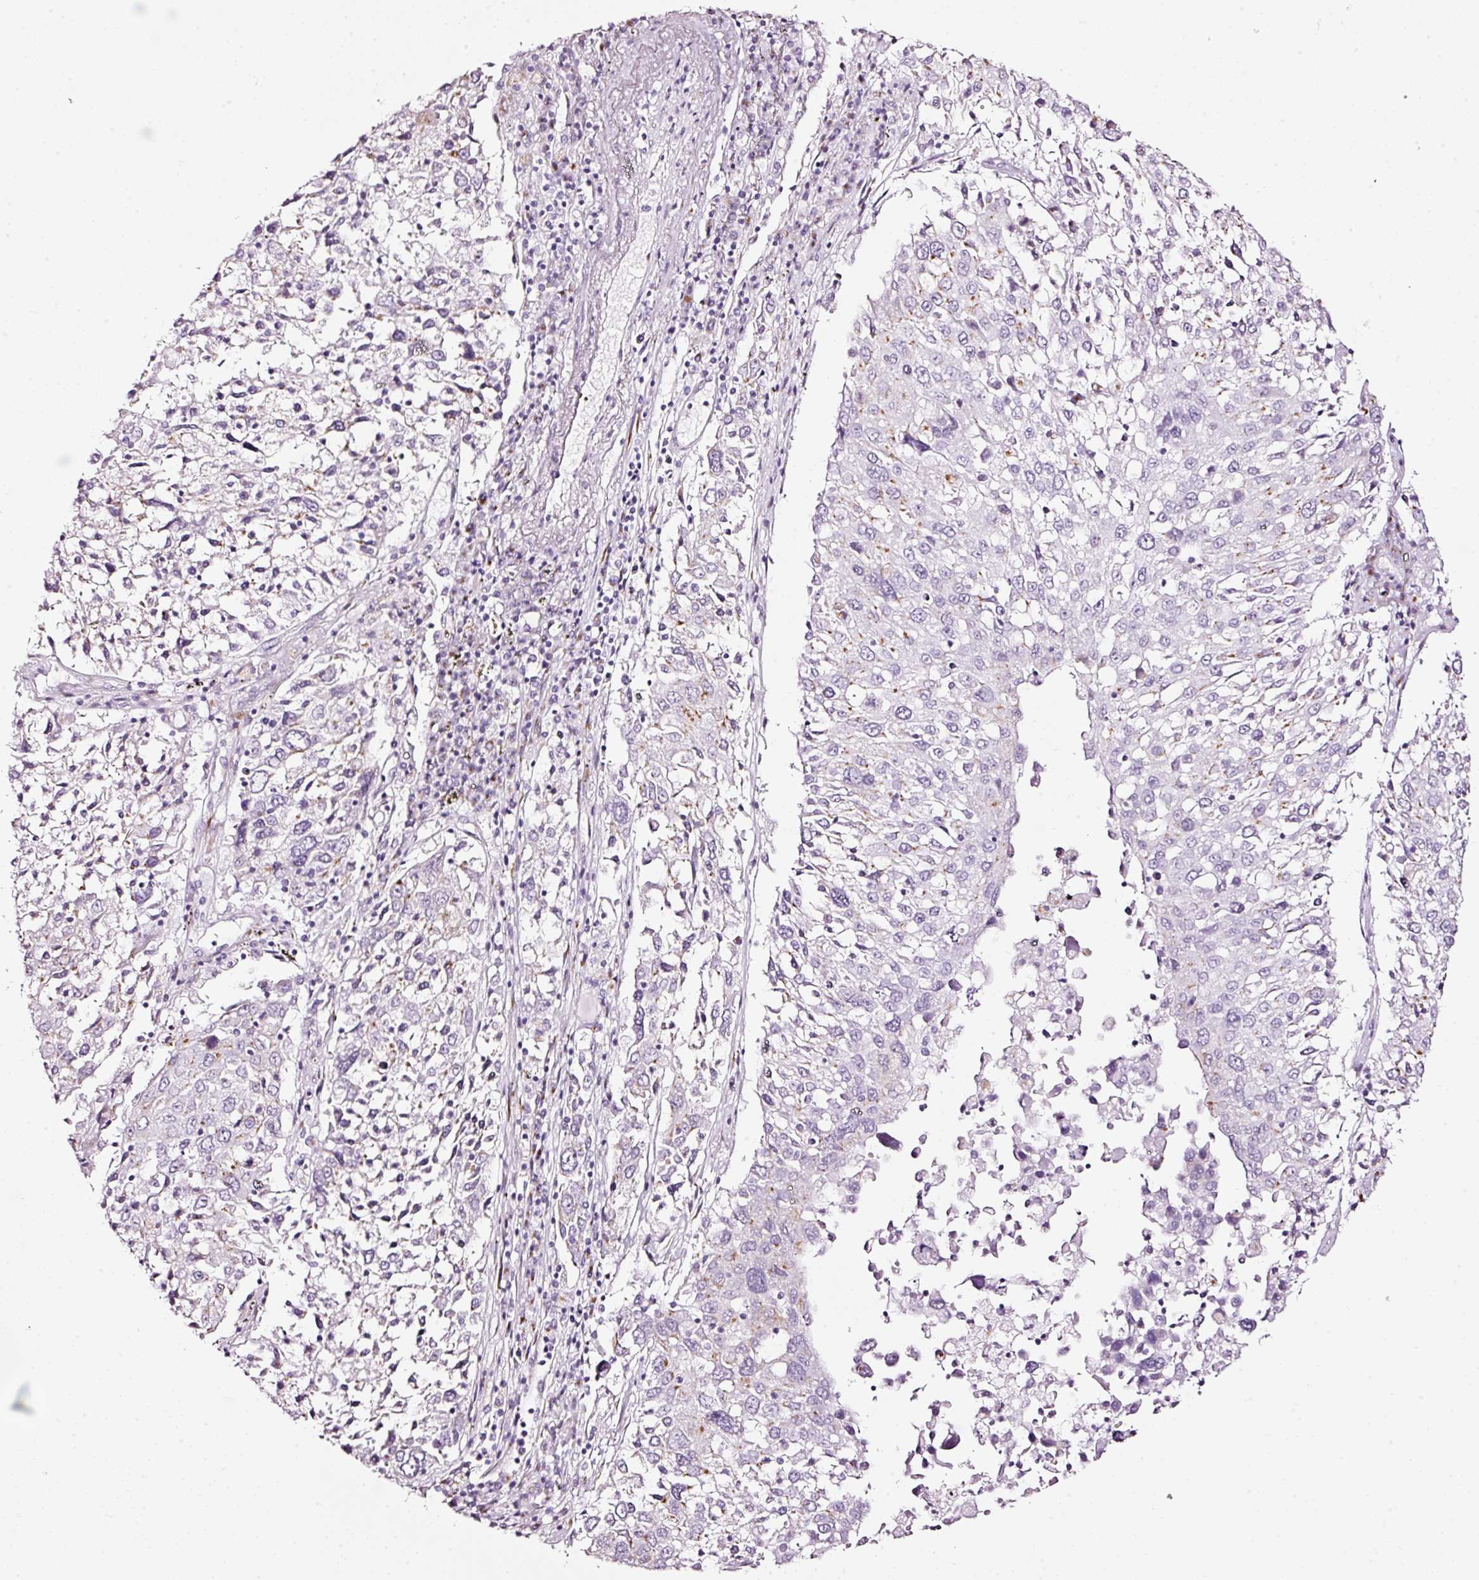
{"staining": {"intensity": "moderate", "quantity": "<25%", "location": "cytoplasmic/membranous"}, "tissue": "lung cancer", "cell_type": "Tumor cells", "image_type": "cancer", "snomed": [{"axis": "morphology", "description": "Squamous cell carcinoma, NOS"}, {"axis": "topography", "description": "Lung"}], "caption": "Lung cancer (squamous cell carcinoma) stained for a protein exhibits moderate cytoplasmic/membranous positivity in tumor cells.", "gene": "SDF4", "patient": {"sex": "male", "age": 65}}